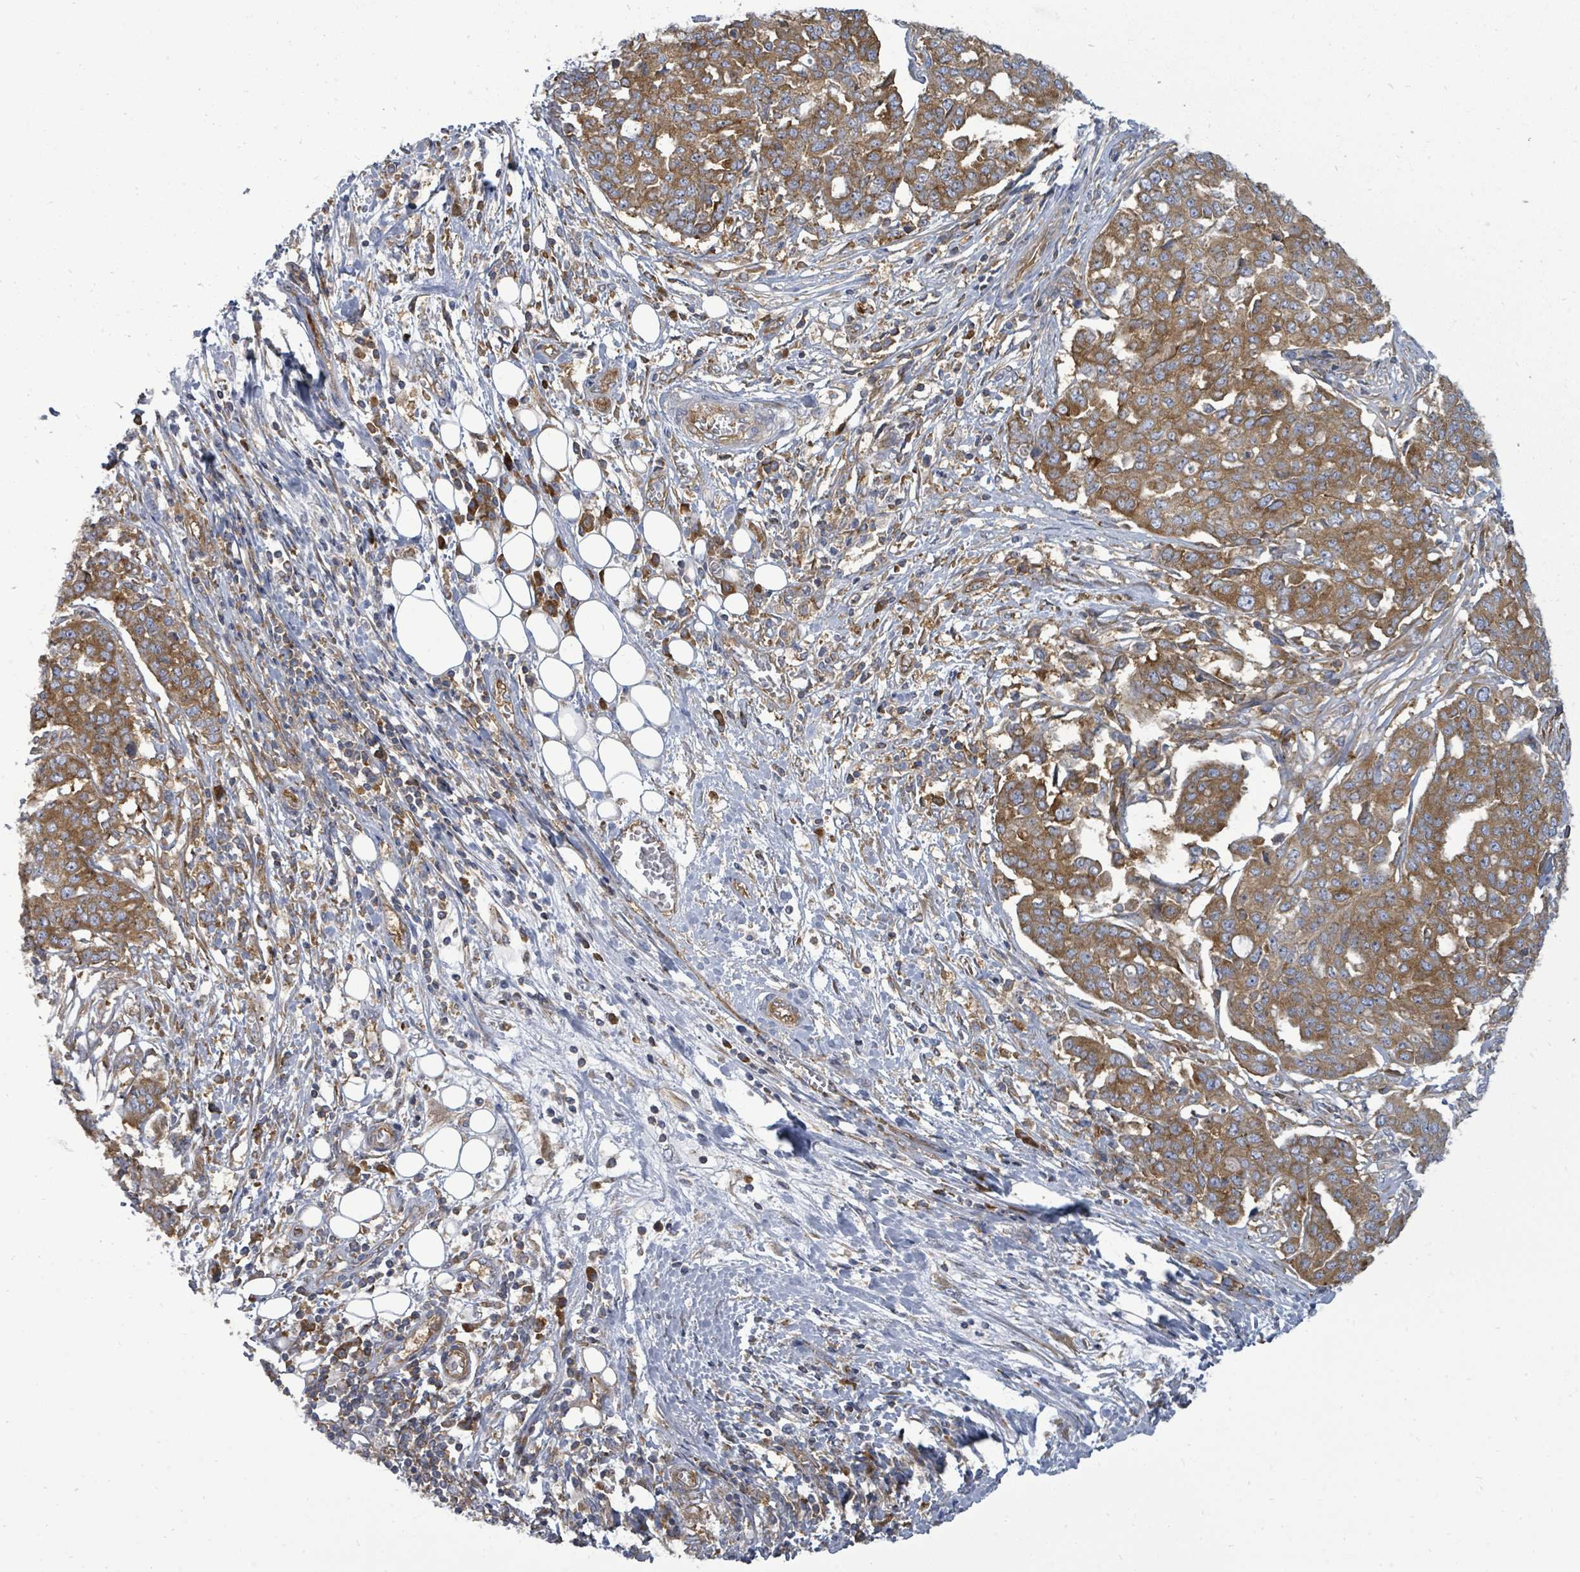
{"staining": {"intensity": "moderate", "quantity": ">75%", "location": "cytoplasmic/membranous"}, "tissue": "ovarian cancer", "cell_type": "Tumor cells", "image_type": "cancer", "snomed": [{"axis": "morphology", "description": "Cystadenocarcinoma, serous, NOS"}, {"axis": "topography", "description": "Soft tissue"}, {"axis": "topography", "description": "Ovary"}], "caption": "Serous cystadenocarcinoma (ovarian) stained with immunohistochemistry reveals moderate cytoplasmic/membranous positivity in approximately >75% of tumor cells.", "gene": "EIF3C", "patient": {"sex": "female", "age": 57}}